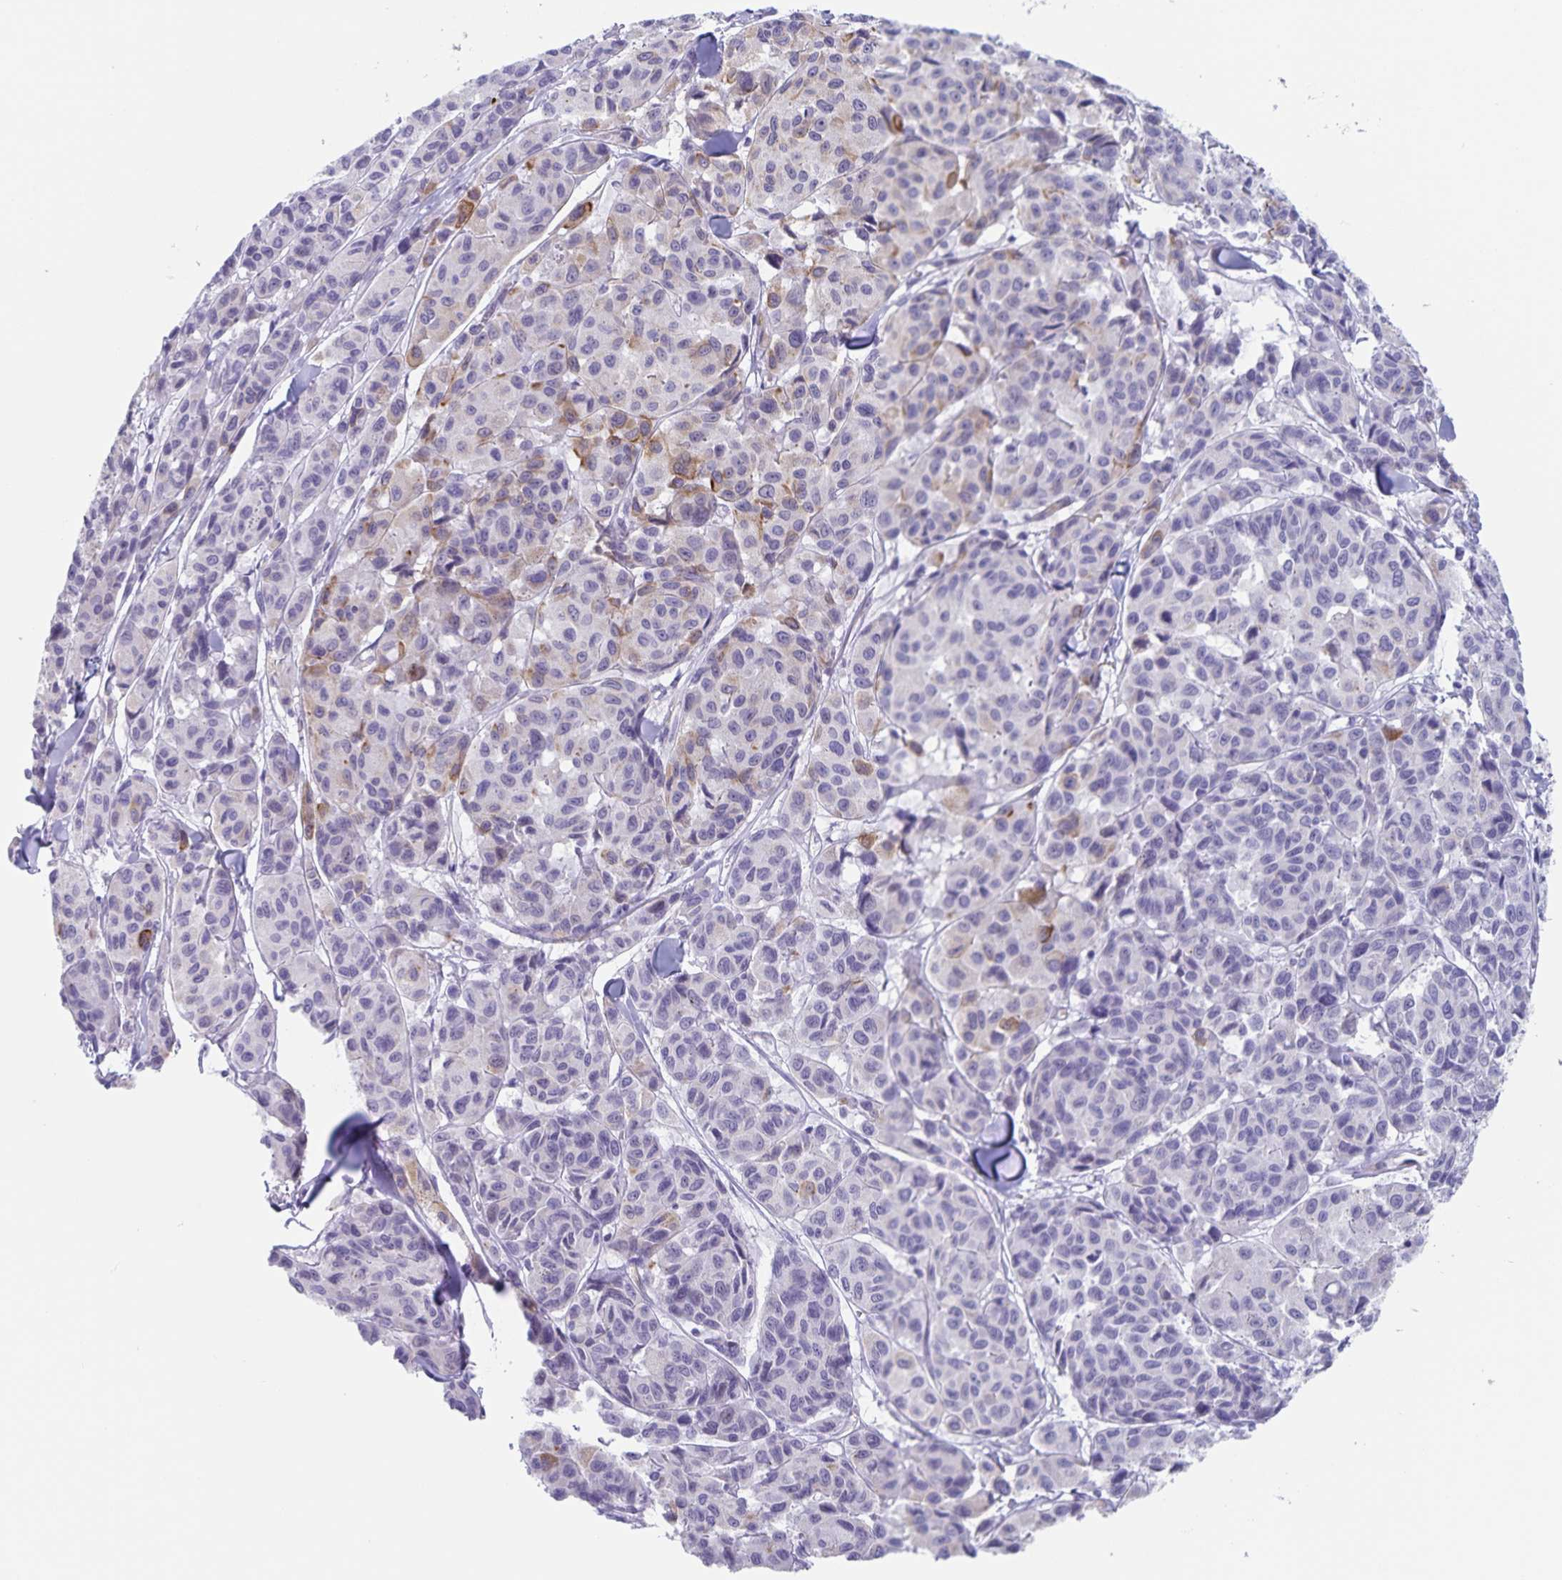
{"staining": {"intensity": "weak", "quantity": "<25%", "location": "cytoplasmic/membranous"}, "tissue": "melanoma", "cell_type": "Tumor cells", "image_type": "cancer", "snomed": [{"axis": "morphology", "description": "Malignant melanoma, NOS"}, {"axis": "topography", "description": "Skin"}], "caption": "Immunohistochemistry of melanoma reveals no expression in tumor cells.", "gene": "SYNM", "patient": {"sex": "female", "age": 66}}